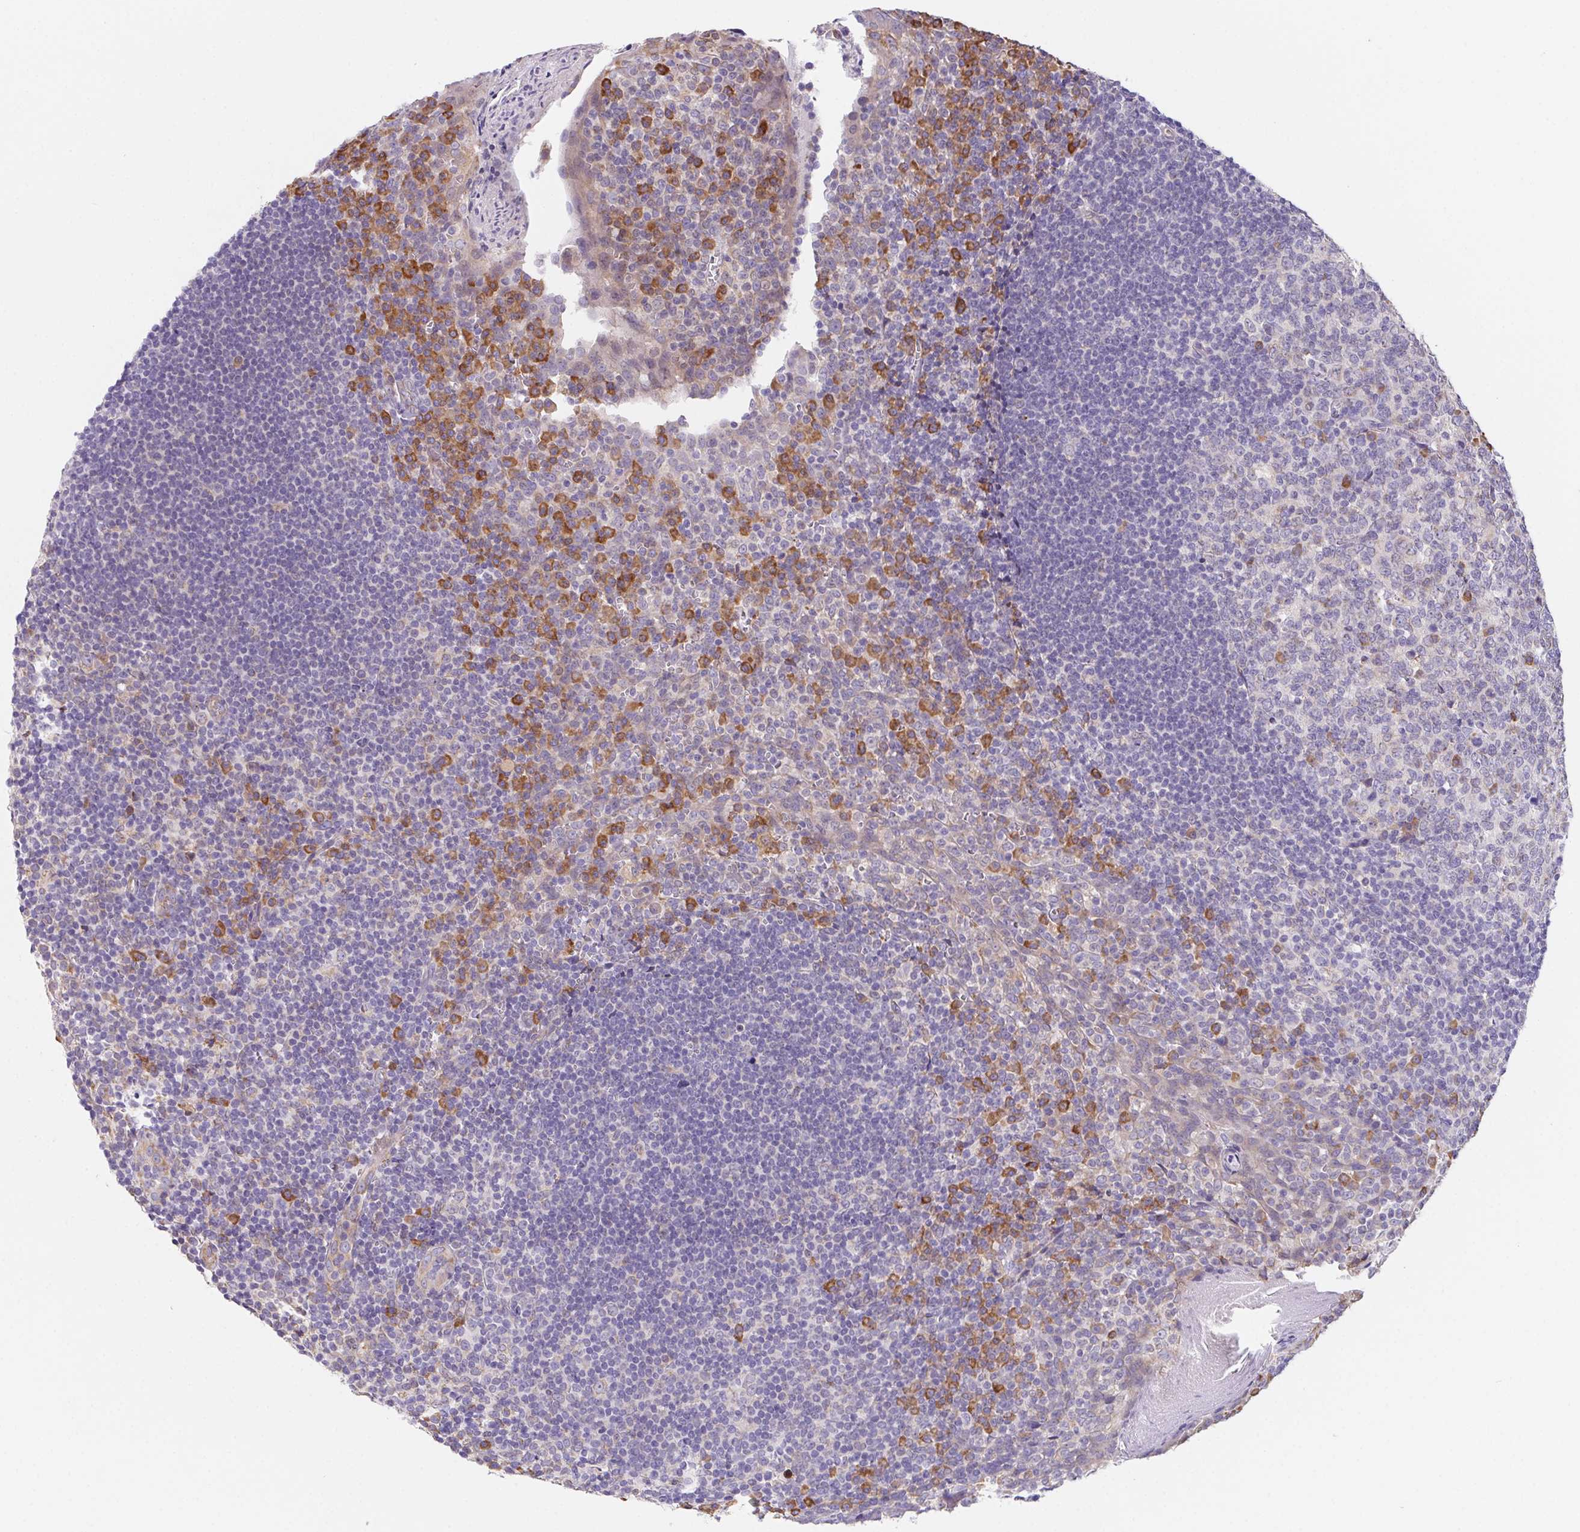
{"staining": {"intensity": "moderate", "quantity": "<25%", "location": "cytoplasmic/membranous"}, "tissue": "tonsil", "cell_type": "Germinal center cells", "image_type": "normal", "snomed": [{"axis": "morphology", "description": "Normal tissue, NOS"}, {"axis": "topography", "description": "Tonsil"}], "caption": "A photomicrograph of human tonsil stained for a protein displays moderate cytoplasmic/membranous brown staining in germinal center cells. The protein is stained brown, and the nuclei are stained in blue (DAB (3,3'-diaminobenzidine) IHC with brightfield microscopy, high magnification).", "gene": "ADAM8", "patient": {"sex": "male", "age": 27}}